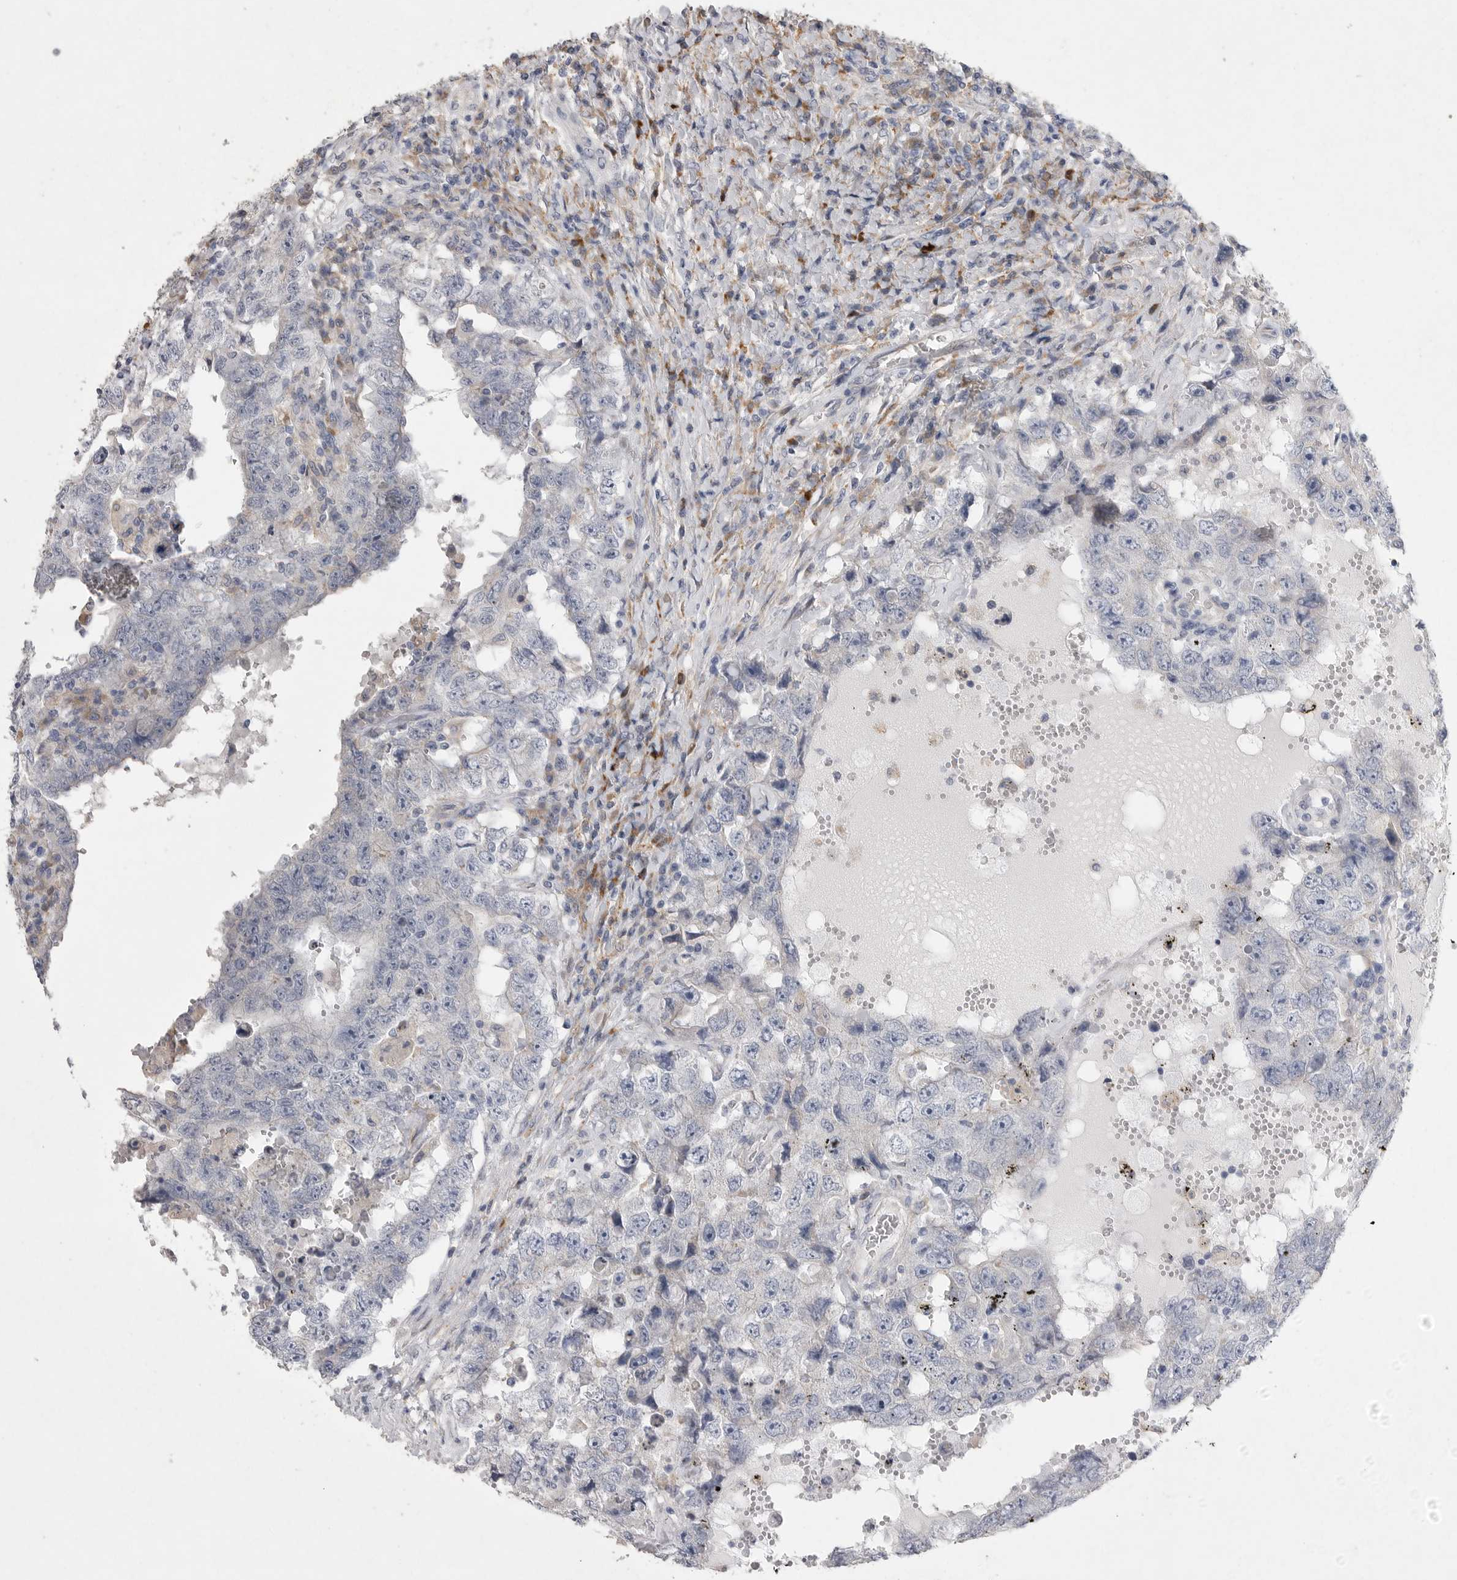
{"staining": {"intensity": "negative", "quantity": "none", "location": "none"}, "tissue": "testis cancer", "cell_type": "Tumor cells", "image_type": "cancer", "snomed": [{"axis": "morphology", "description": "Carcinoma, Embryonal, NOS"}, {"axis": "topography", "description": "Testis"}], "caption": "Tumor cells show no significant protein positivity in embryonal carcinoma (testis). (Brightfield microscopy of DAB (3,3'-diaminobenzidine) immunohistochemistry (IHC) at high magnification).", "gene": "EDEM3", "patient": {"sex": "male", "age": 26}}